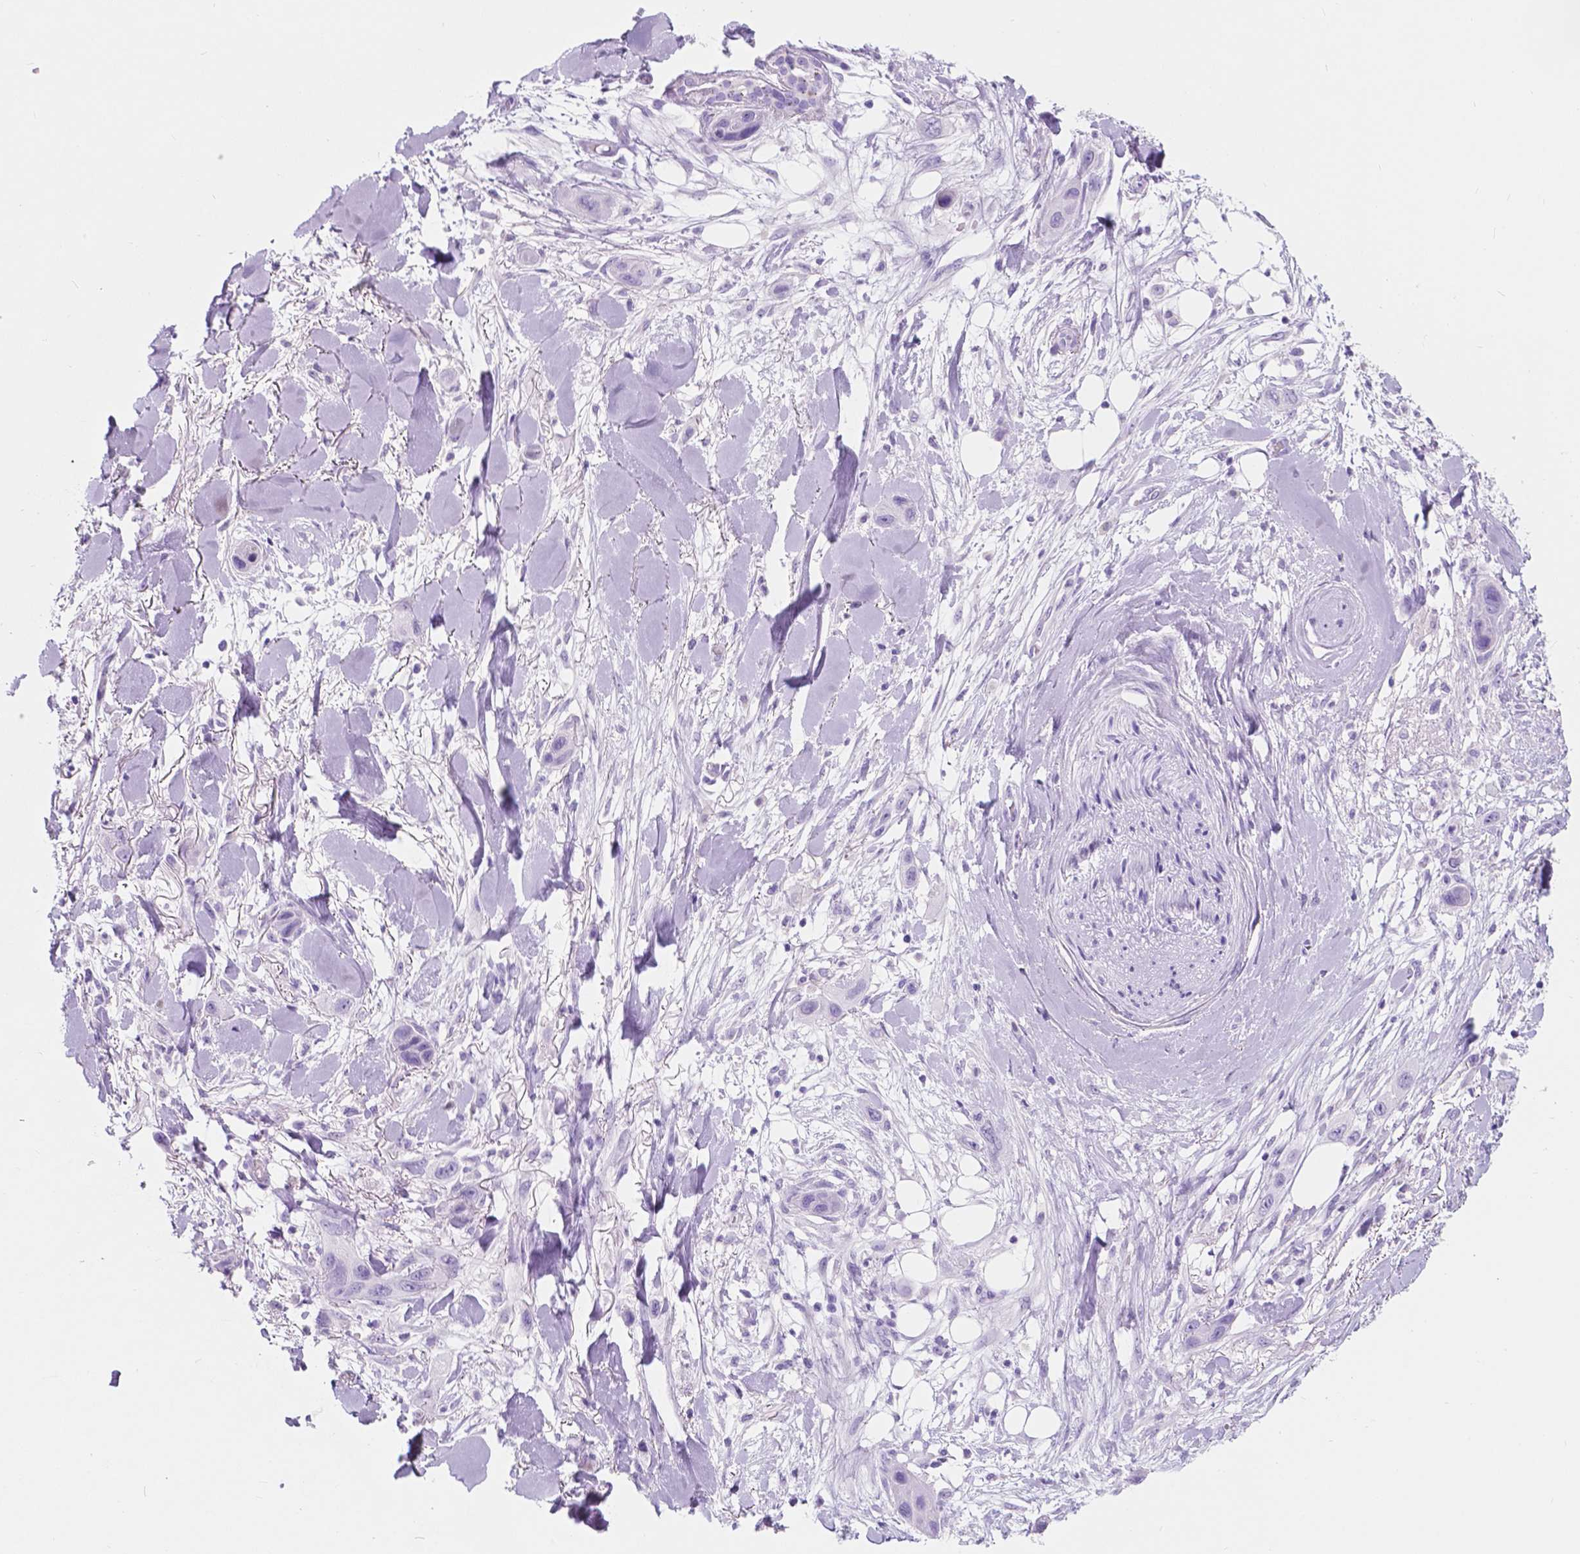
{"staining": {"intensity": "negative", "quantity": "none", "location": "none"}, "tissue": "skin cancer", "cell_type": "Tumor cells", "image_type": "cancer", "snomed": [{"axis": "morphology", "description": "Squamous cell carcinoma, NOS"}, {"axis": "topography", "description": "Skin"}], "caption": "DAB immunohistochemical staining of skin squamous cell carcinoma demonstrates no significant expression in tumor cells.", "gene": "CUZD1", "patient": {"sex": "male", "age": 79}}